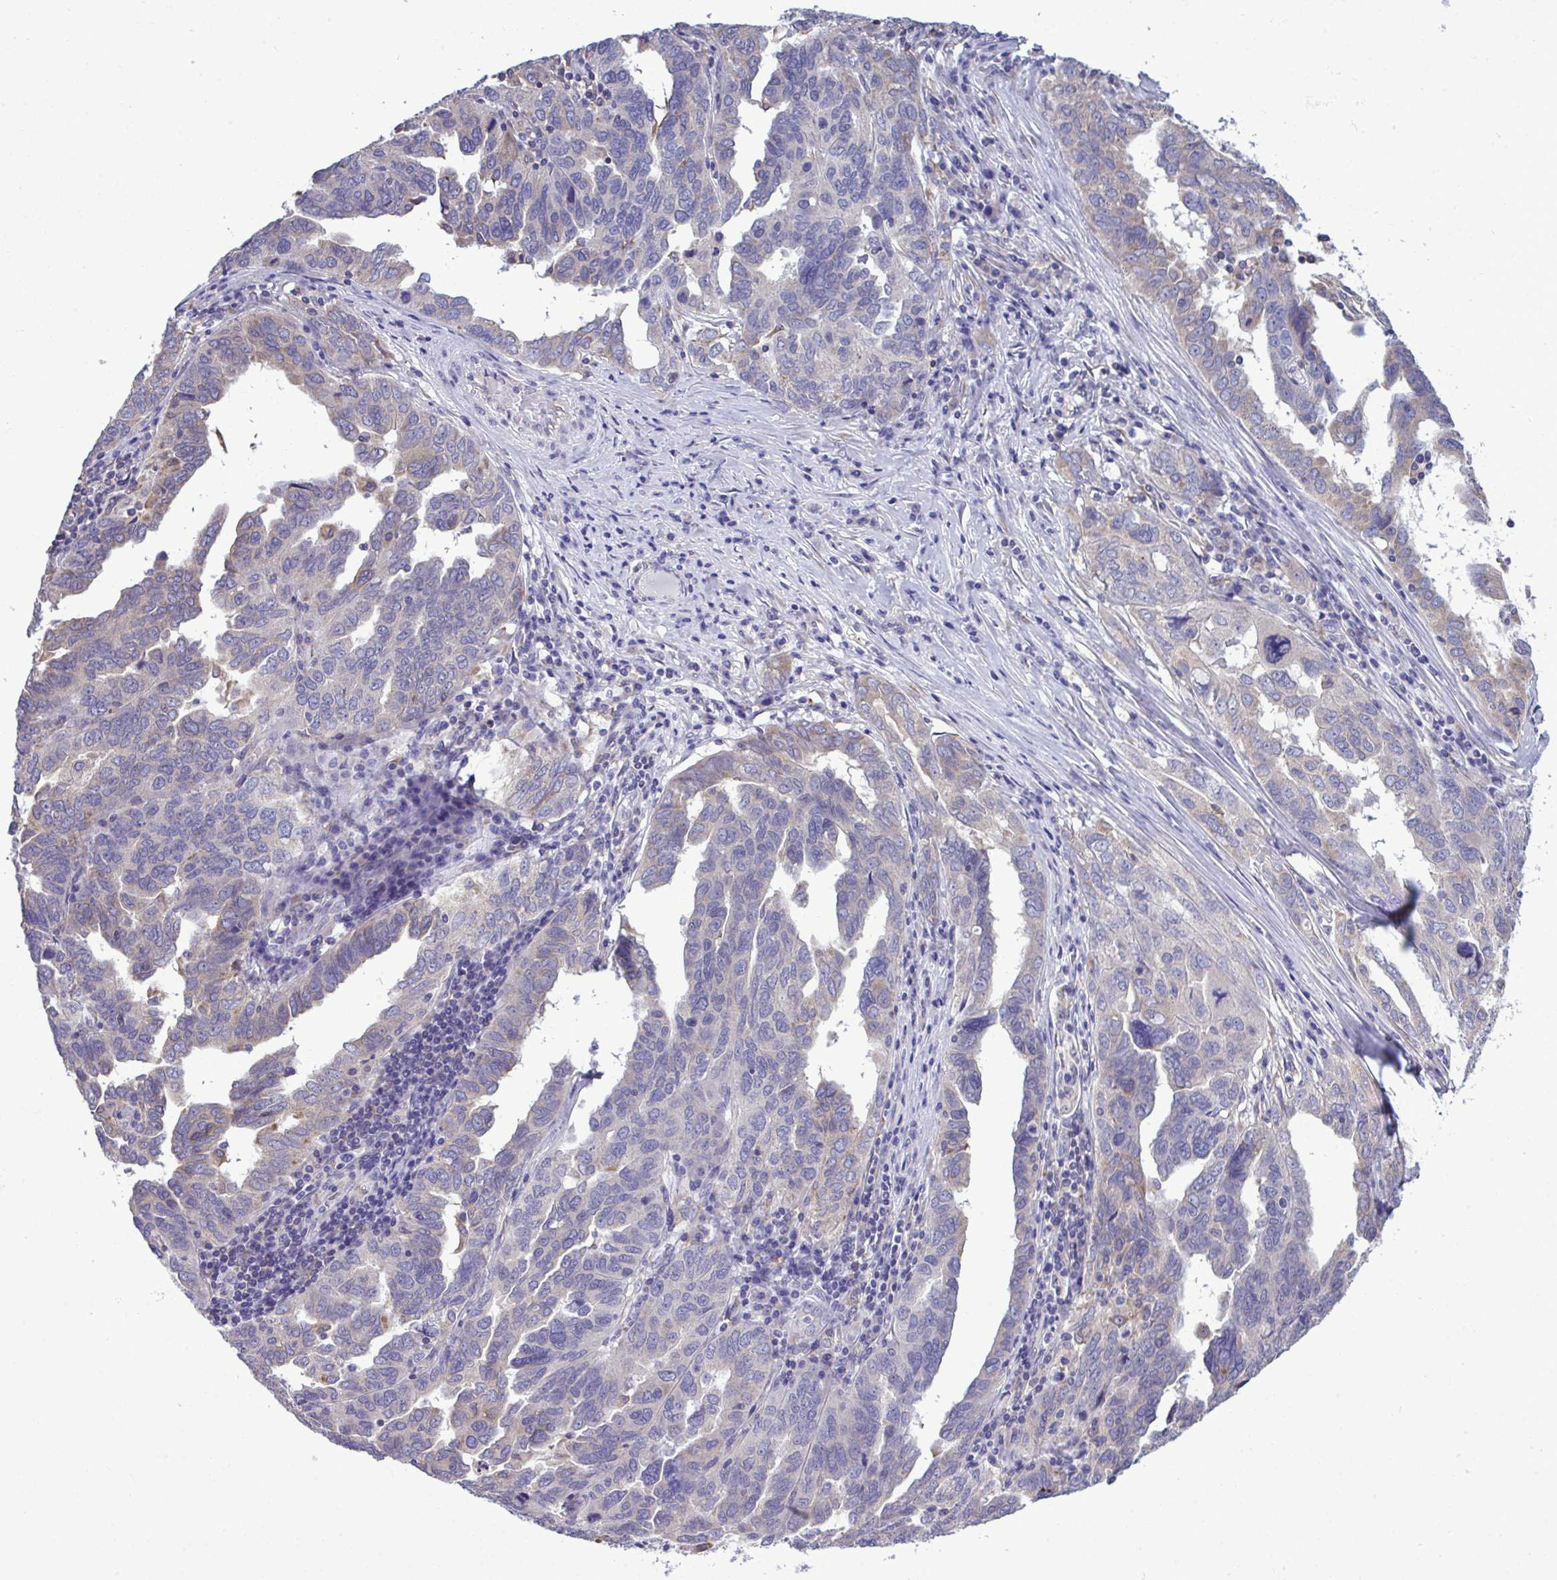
{"staining": {"intensity": "weak", "quantity": "<25%", "location": "cytoplasmic/membranous"}, "tissue": "ovarian cancer", "cell_type": "Tumor cells", "image_type": "cancer", "snomed": [{"axis": "morphology", "description": "Cystadenocarcinoma, serous, NOS"}, {"axis": "topography", "description": "Ovary"}], "caption": "Tumor cells are negative for brown protein staining in serous cystadenocarcinoma (ovarian).", "gene": "PIGK", "patient": {"sex": "female", "age": 64}}